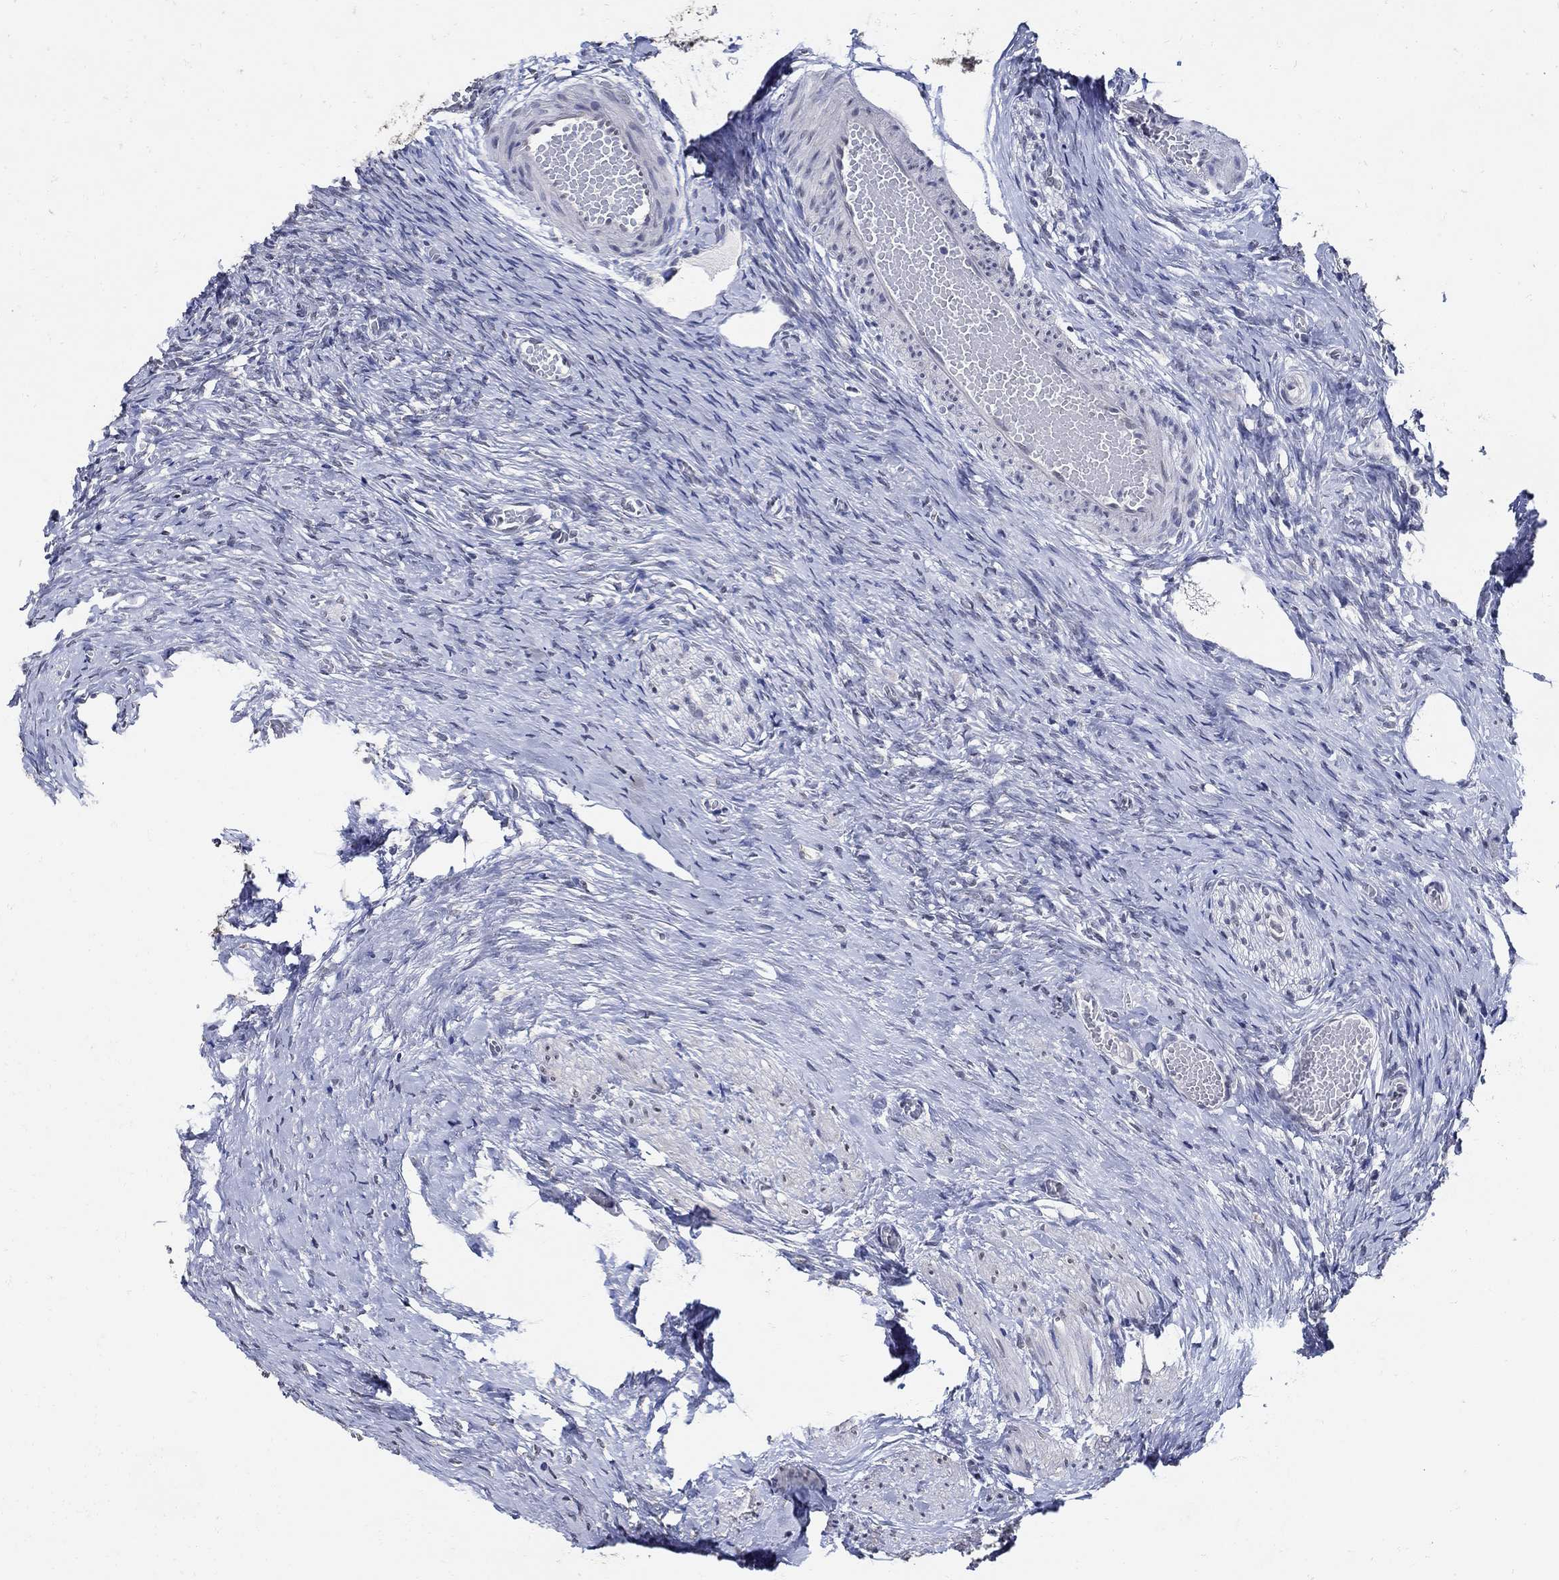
{"staining": {"intensity": "negative", "quantity": "none", "location": "none"}, "tissue": "ovary", "cell_type": "Follicle cells", "image_type": "normal", "snomed": [{"axis": "morphology", "description": "Normal tissue, NOS"}, {"axis": "topography", "description": "Ovary"}], "caption": "Ovary stained for a protein using immunohistochemistry (IHC) exhibits no staining follicle cells.", "gene": "KCNN3", "patient": {"sex": "female", "age": 27}}